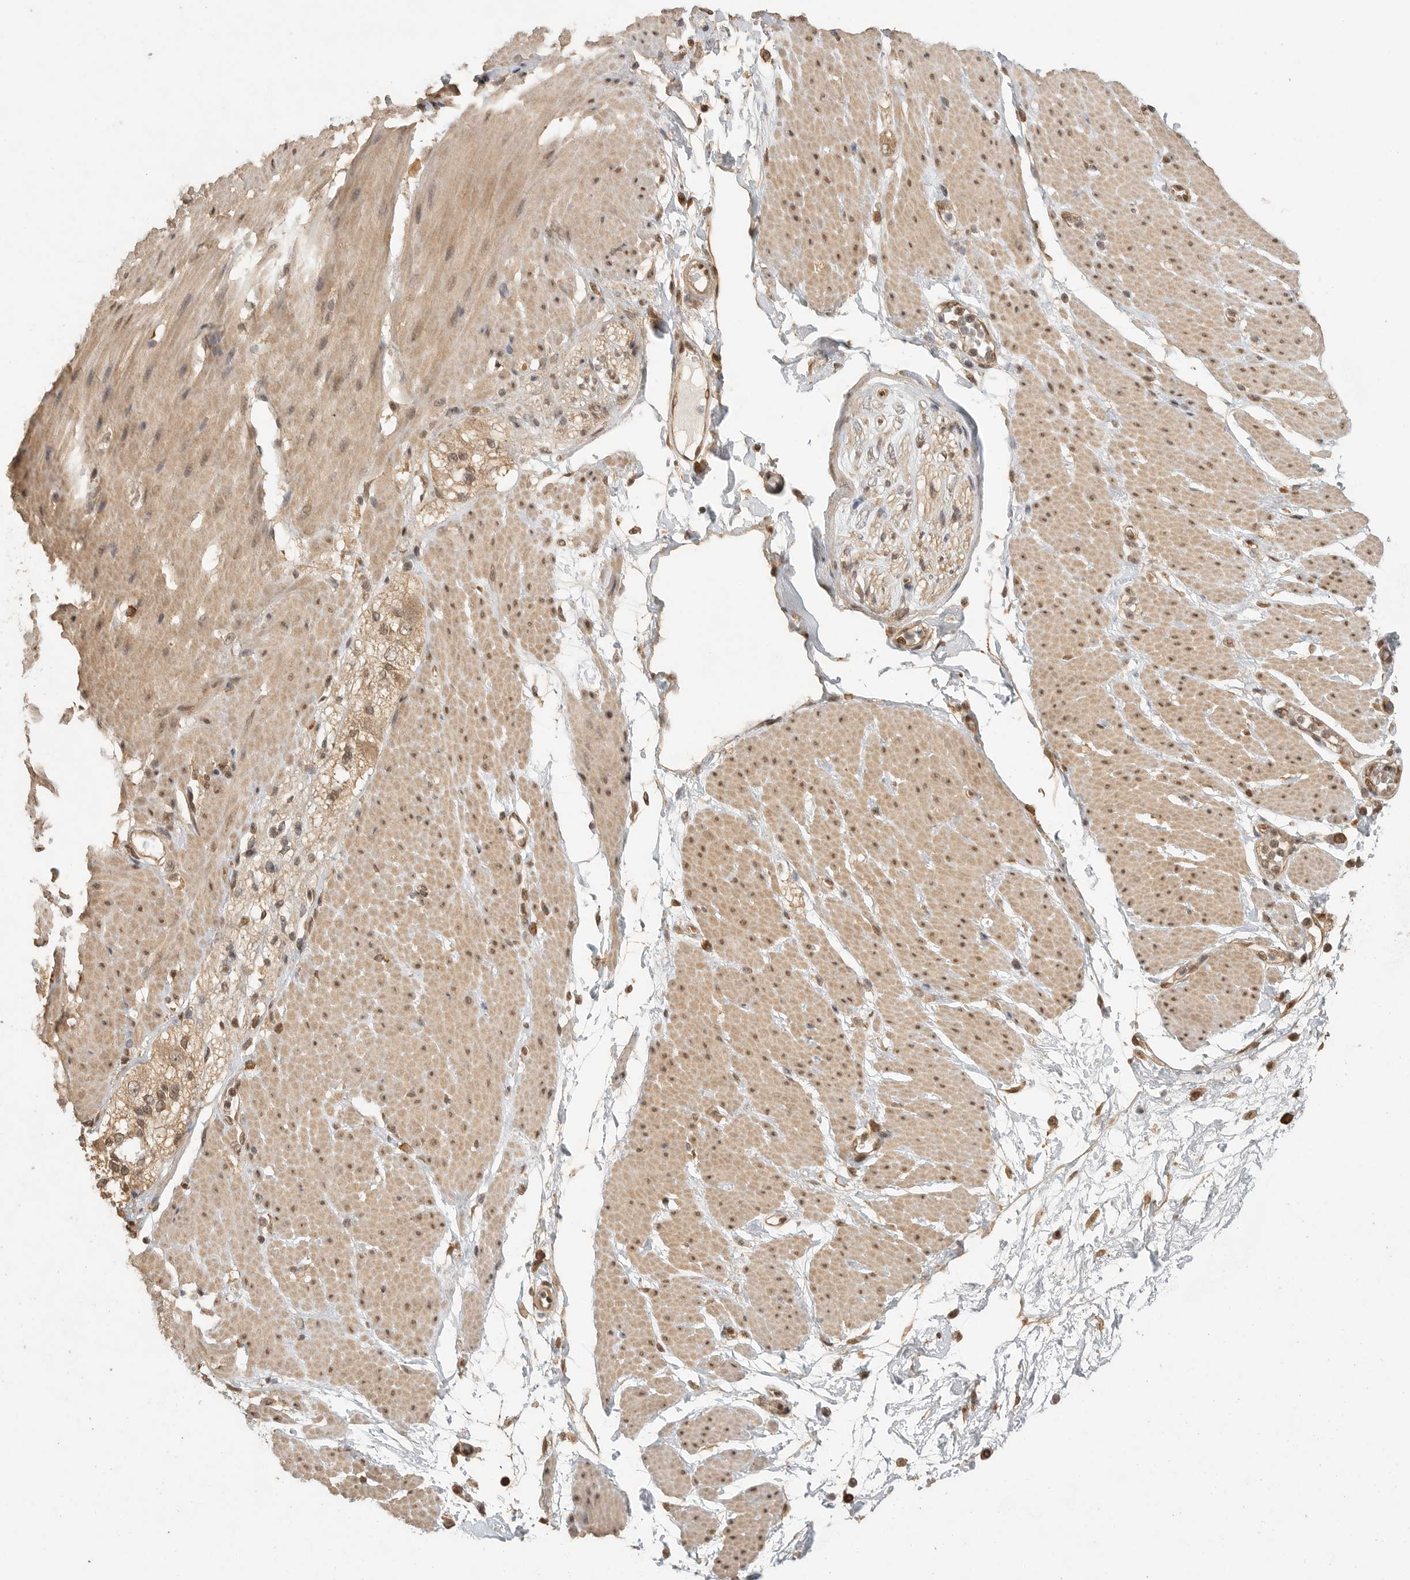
{"staining": {"intensity": "moderate", "quantity": ">75%", "location": "cytoplasmic/membranous"}, "tissue": "adipose tissue", "cell_type": "Adipocytes", "image_type": "normal", "snomed": [{"axis": "morphology", "description": "Normal tissue, NOS"}, {"axis": "morphology", "description": "Adenocarcinoma, NOS"}, {"axis": "topography", "description": "Duodenum"}, {"axis": "topography", "description": "Peripheral nerve tissue"}], "caption": "Brown immunohistochemical staining in normal human adipose tissue exhibits moderate cytoplasmic/membranous expression in approximately >75% of adipocytes. Nuclei are stained in blue.", "gene": "DFFA", "patient": {"sex": "female", "age": 60}}